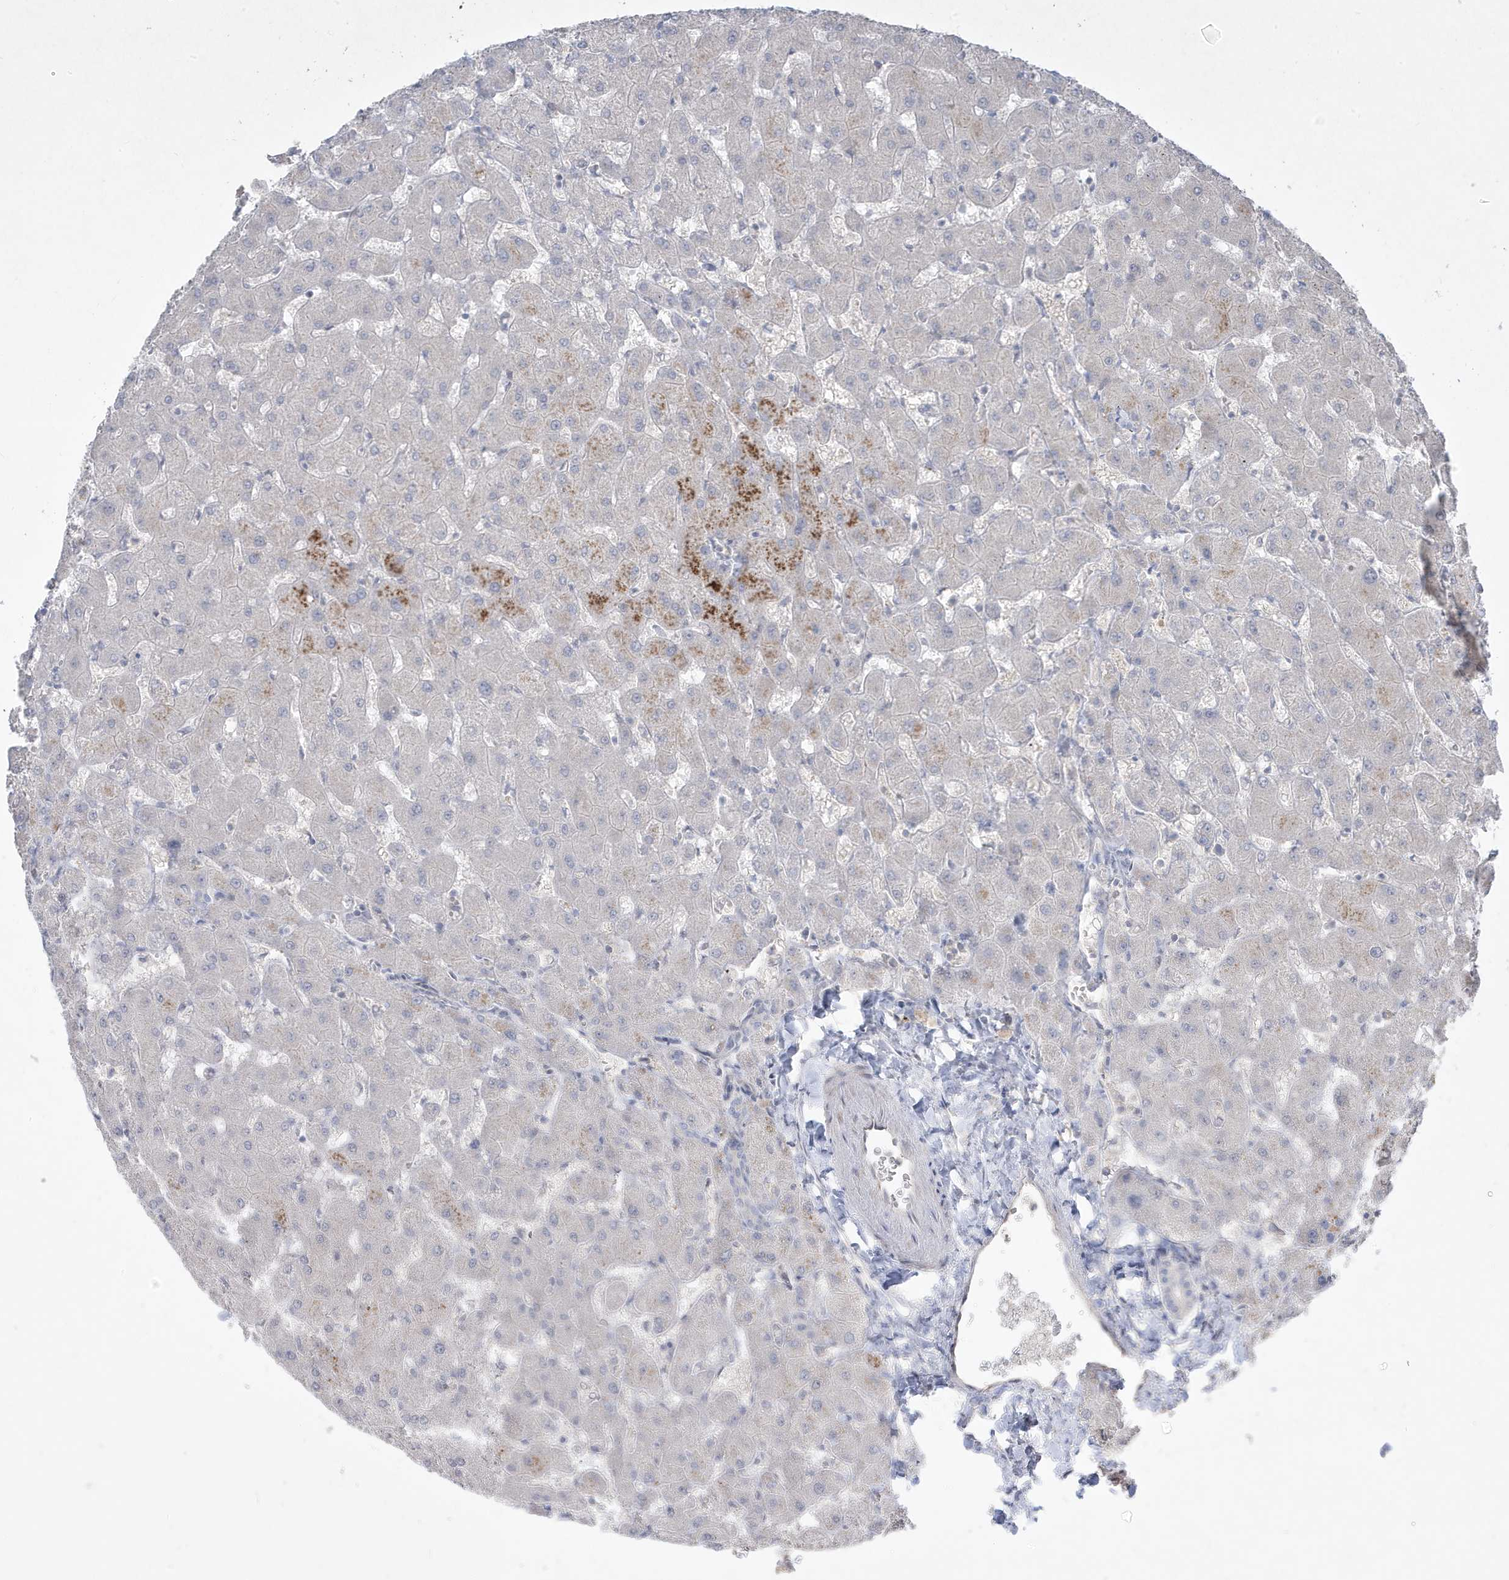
{"staining": {"intensity": "negative", "quantity": "none", "location": "none"}, "tissue": "liver", "cell_type": "Cholangiocytes", "image_type": "normal", "snomed": [{"axis": "morphology", "description": "Normal tissue, NOS"}, {"axis": "topography", "description": "Liver"}], "caption": "Liver was stained to show a protein in brown. There is no significant staining in cholangiocytes. (DAB immunohistochemistry (IHC), high magnification).", "gene": "RGL4", "patient": {"sex": "female", "age": 63}}